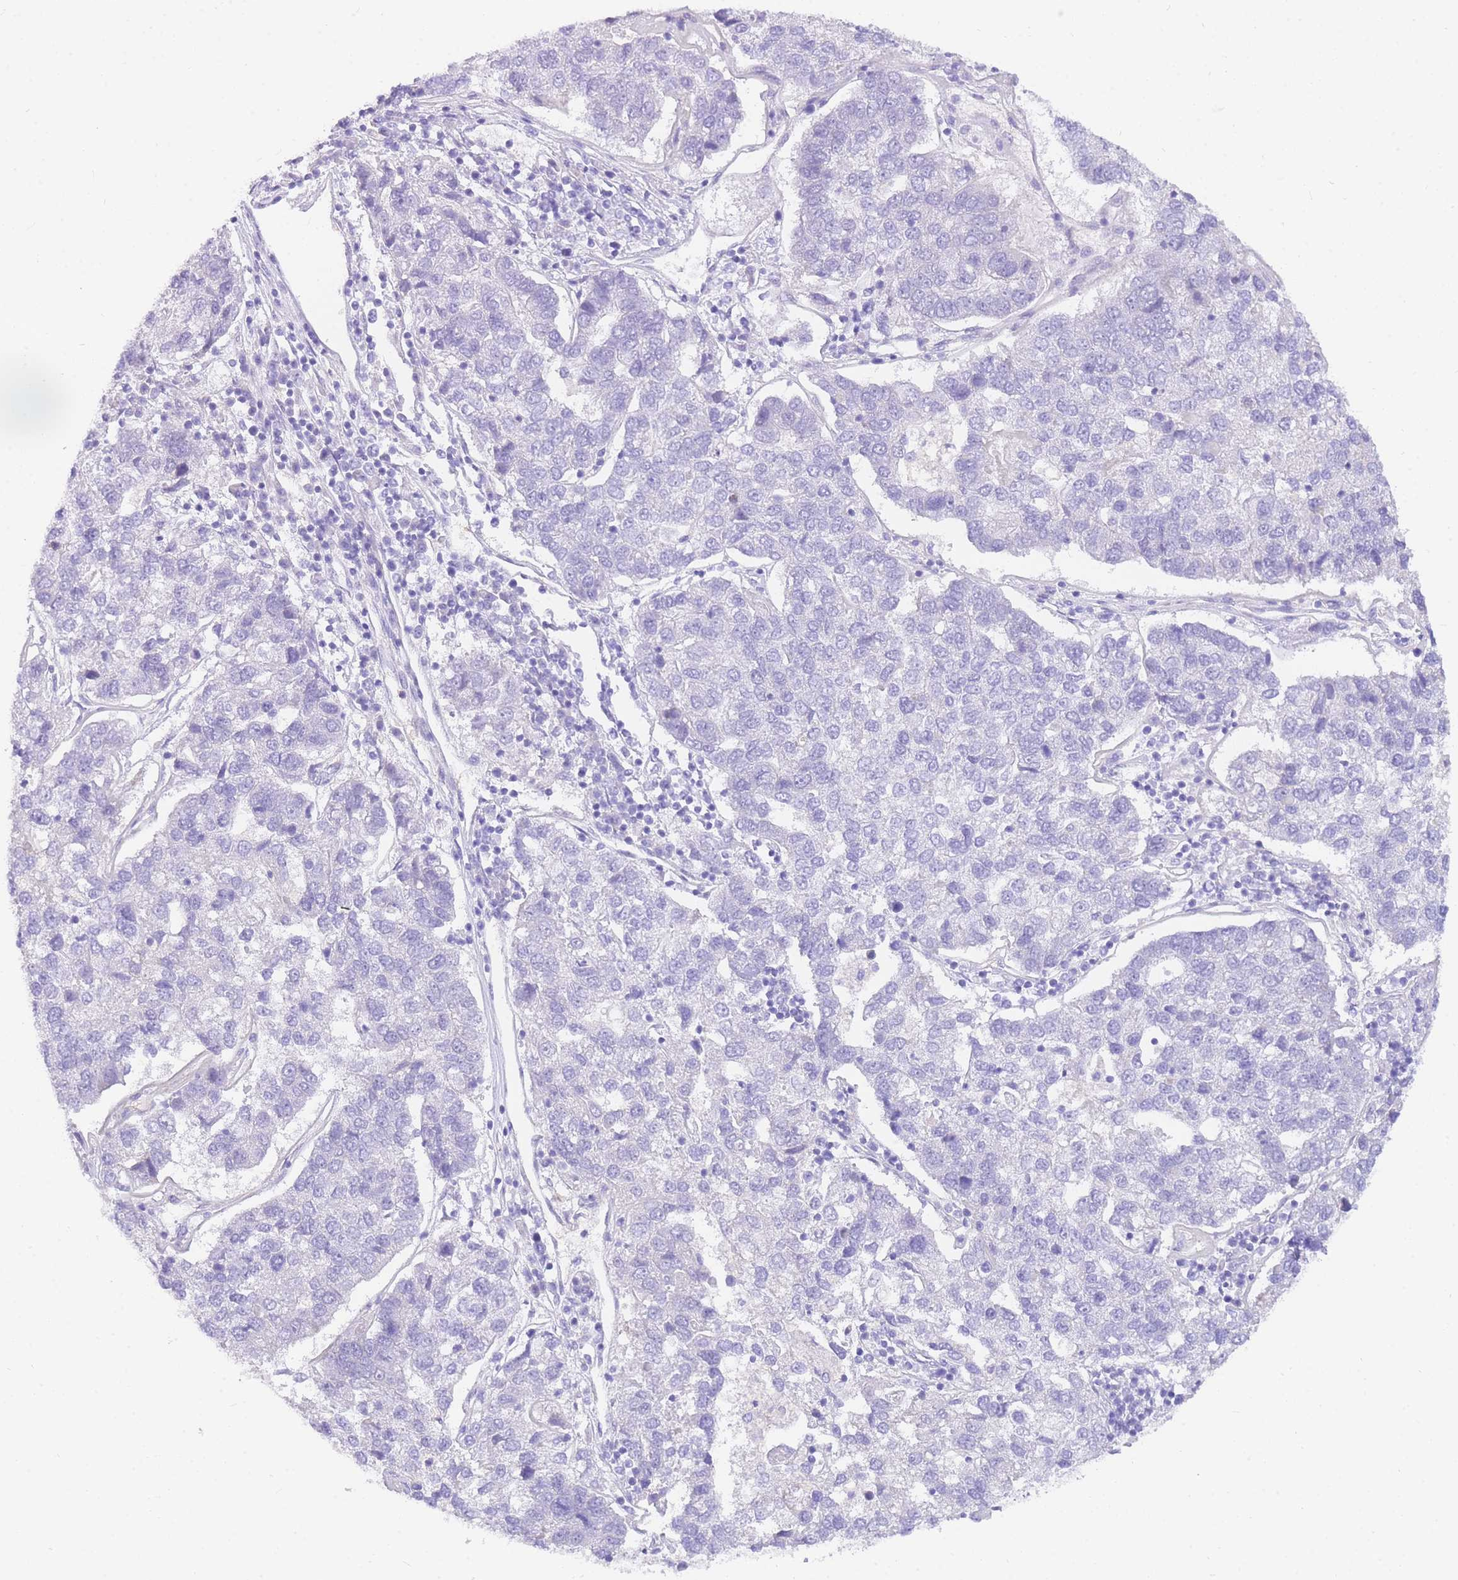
{"staining": {"intensity": "negative", "quantity": "none", "location": "none"}, "tissue": "pancreatic cancer", "cell_type": "Tumor cells", "image_type": "cancer", "snomed": [{"axis": "morphology", "description": "Adenocarcinoma, NOS"}, {"axis": "topography", "description": "Pancreas"}], "caption": "This photomicrograph is of adenocarcinoma (pancreatic) stained with immunohistochemistry (IHC) to label a protein in brown with the nuclei are counter-stained blue. There is no expression in tumor cells.", "gene": "UPK1A", "patient": {"sex": "female", "age": 61}}